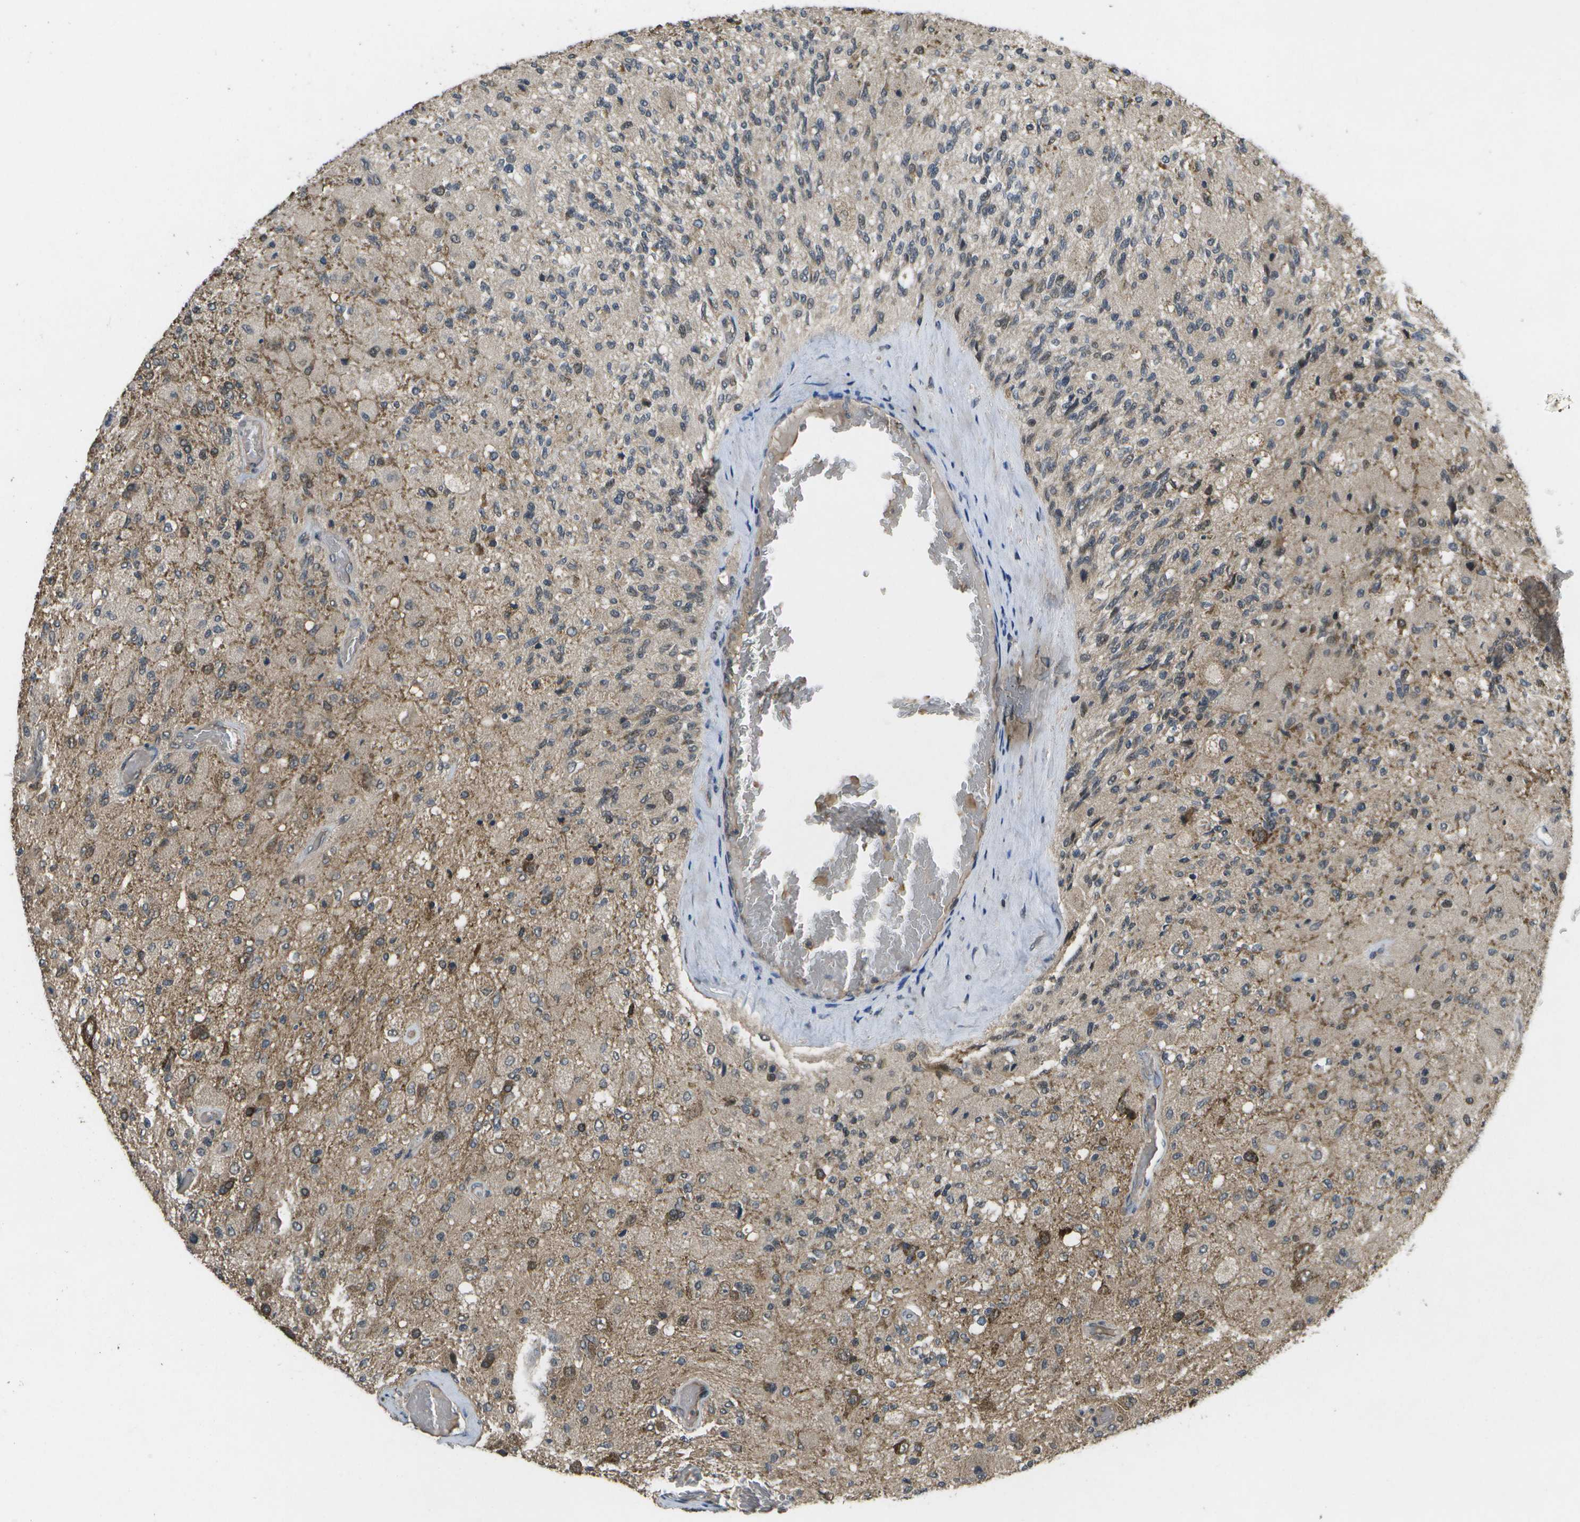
{"staining": {"intensity": "weak", "quantity": "<25%", "location": "cytoplasmic/membranous"}, "tissue": "glioma", "cell_type": "Tumor cells", "image_type": "cancer", "snomed": [{"axis": "morphology", "description": "Normal tissue, NOS"}, {"axis": "morphology", "description": "Glioma, malignant, High grade"}, {"axis": "topography", "description": "Cerebral cortex"}], "caption": "DAB immunohistochemical staining of human high-grade glioma (malignant) demonstrates no significant staining in tumor cells.", "gene": "ALAS1", "patient": {"sex": "male", "age": 77}}